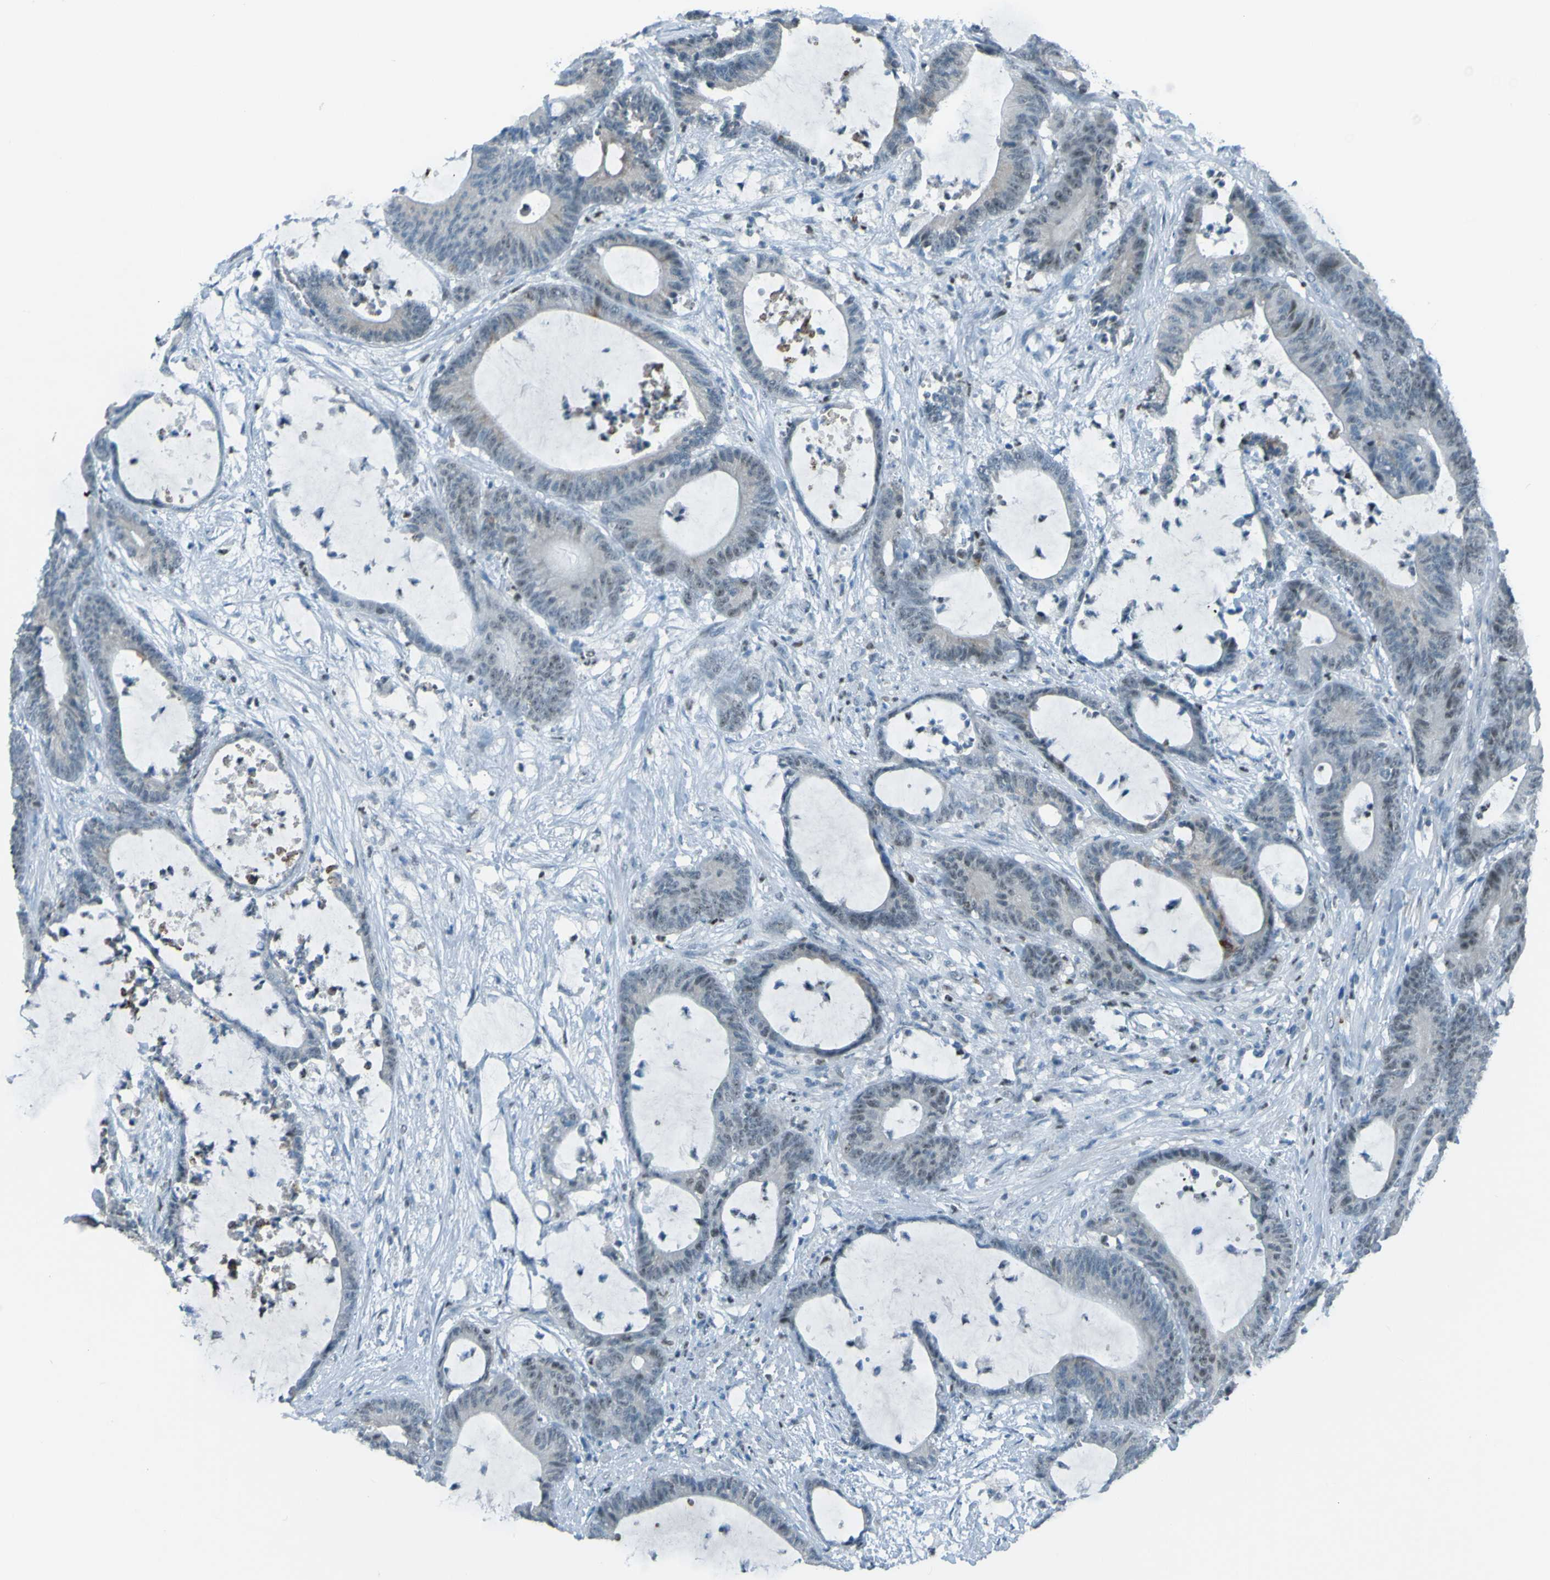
{"staining": {"intensity": "negative", "quantity": "none", "location": "none"}, "tissue": "colorectal cancer", "cell_type": "Tumor cells", "image_type": "cancer", "snomed": [{"axis": "morphology", "description": "Adenocarcinoma, NOS"}, {"axis": "topography", "description": "Colon"}], "caption": "IHC photomicrograph of neoplastic tissue: colorectal cancer (adenocarcinoma) stained with DAB displays no significant protein staining in tumor cells. (DAB (3,3'-diaminobenzidine) immunohistochemistry (IHC) with hematoxylin counter stain).", "gene": "USP36", "patient": {"sex": "female", "age": 84}}